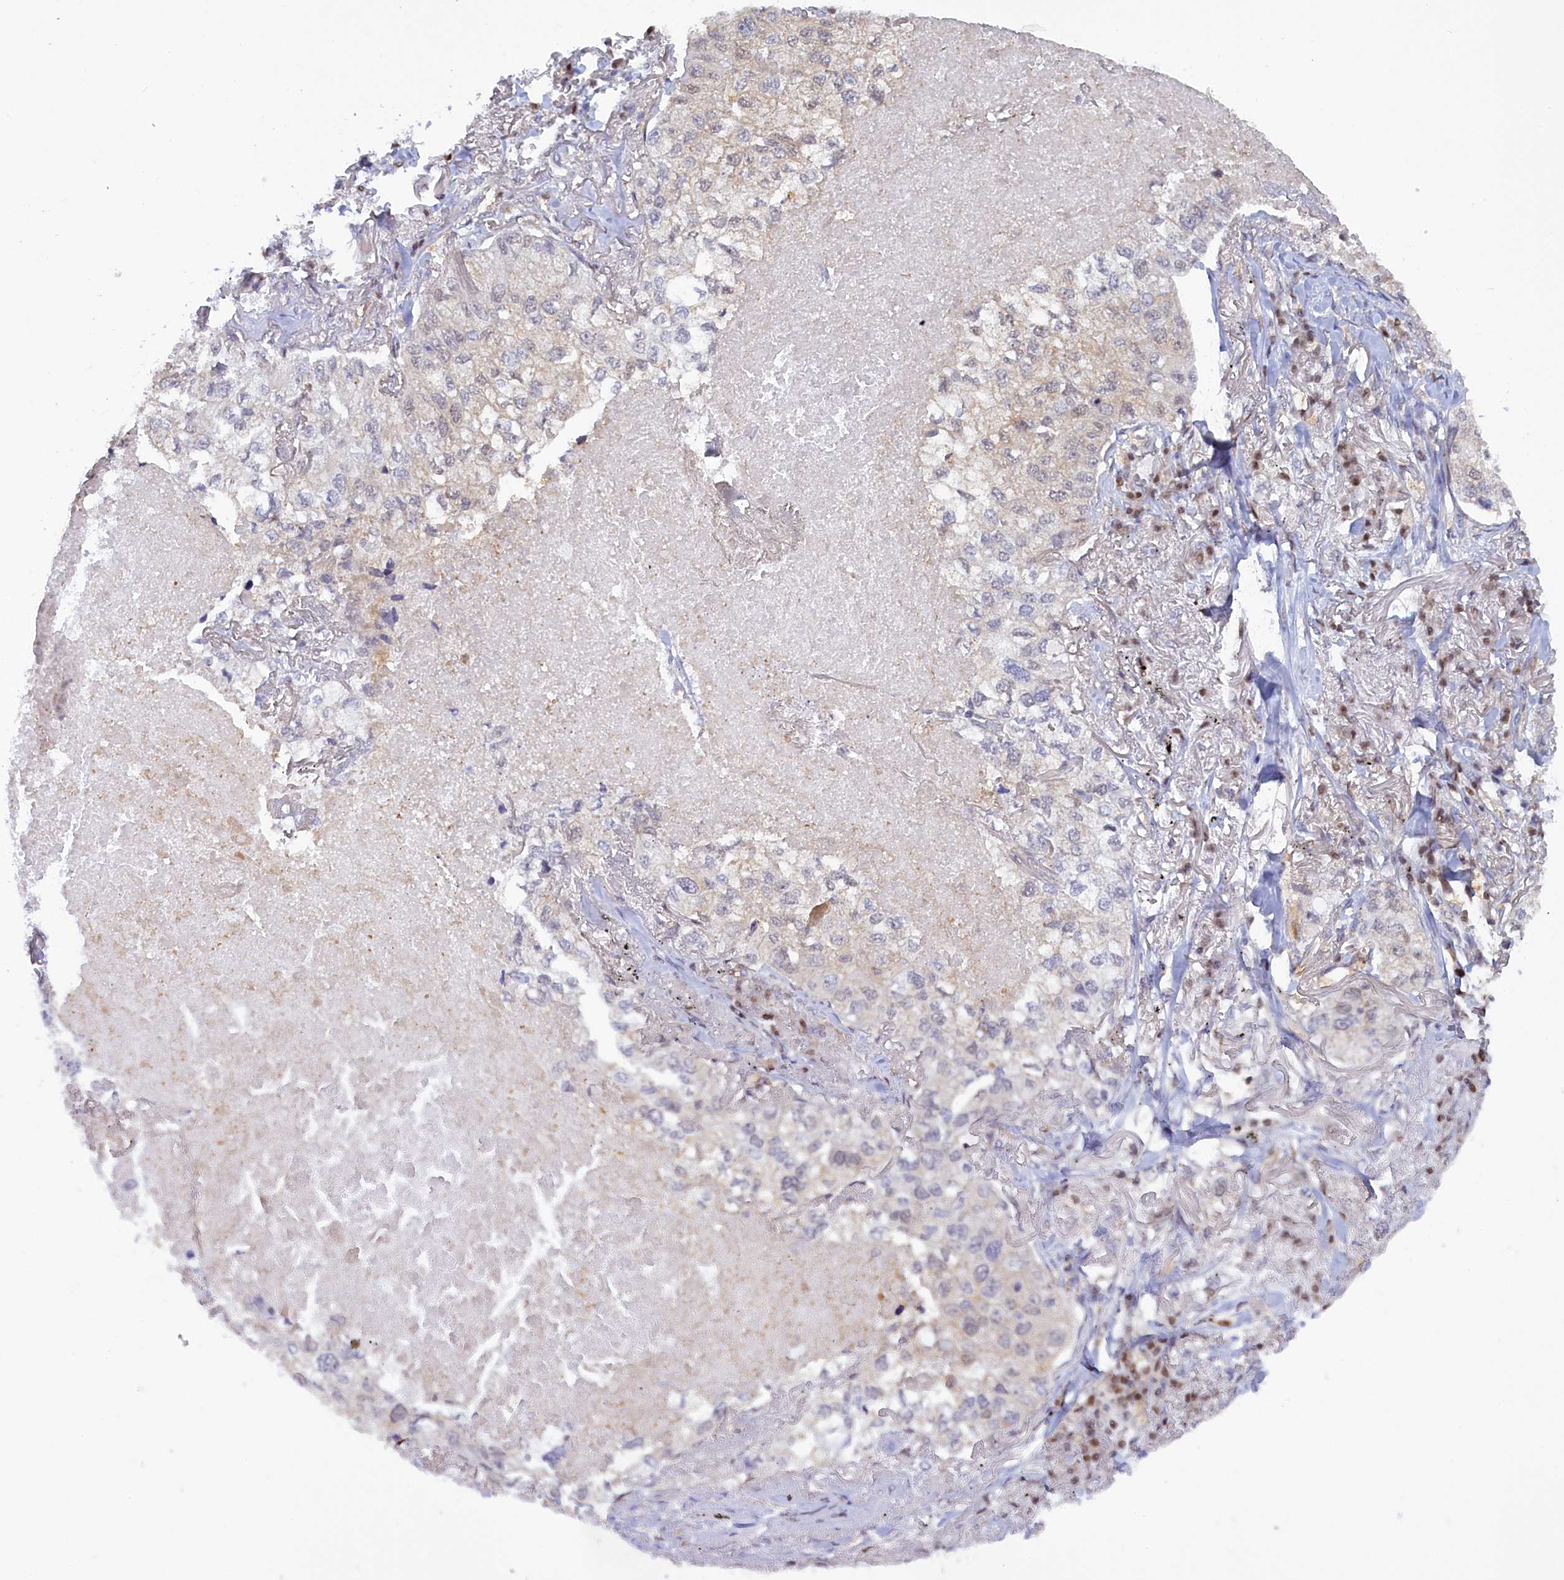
{"staining": {"intensity": "negative", "quantity": "none", "location": "none"}, "tissue": "lung cancer", "cell_type": "Tumor cells", "image_type": "cancer", "snomed": [{"axis": "morphology", "description": "Adenocarcinoma, NOS"}, {"axis": "topography", "description": "Lung"}], "caption": "Immunohistochemistry (IHC) image of human lung cancer stained for a protein (brown), which displays no staining in tumor cells.", "gene": "IZUMO2", "patient": {"sex": "male", "age": 65}}